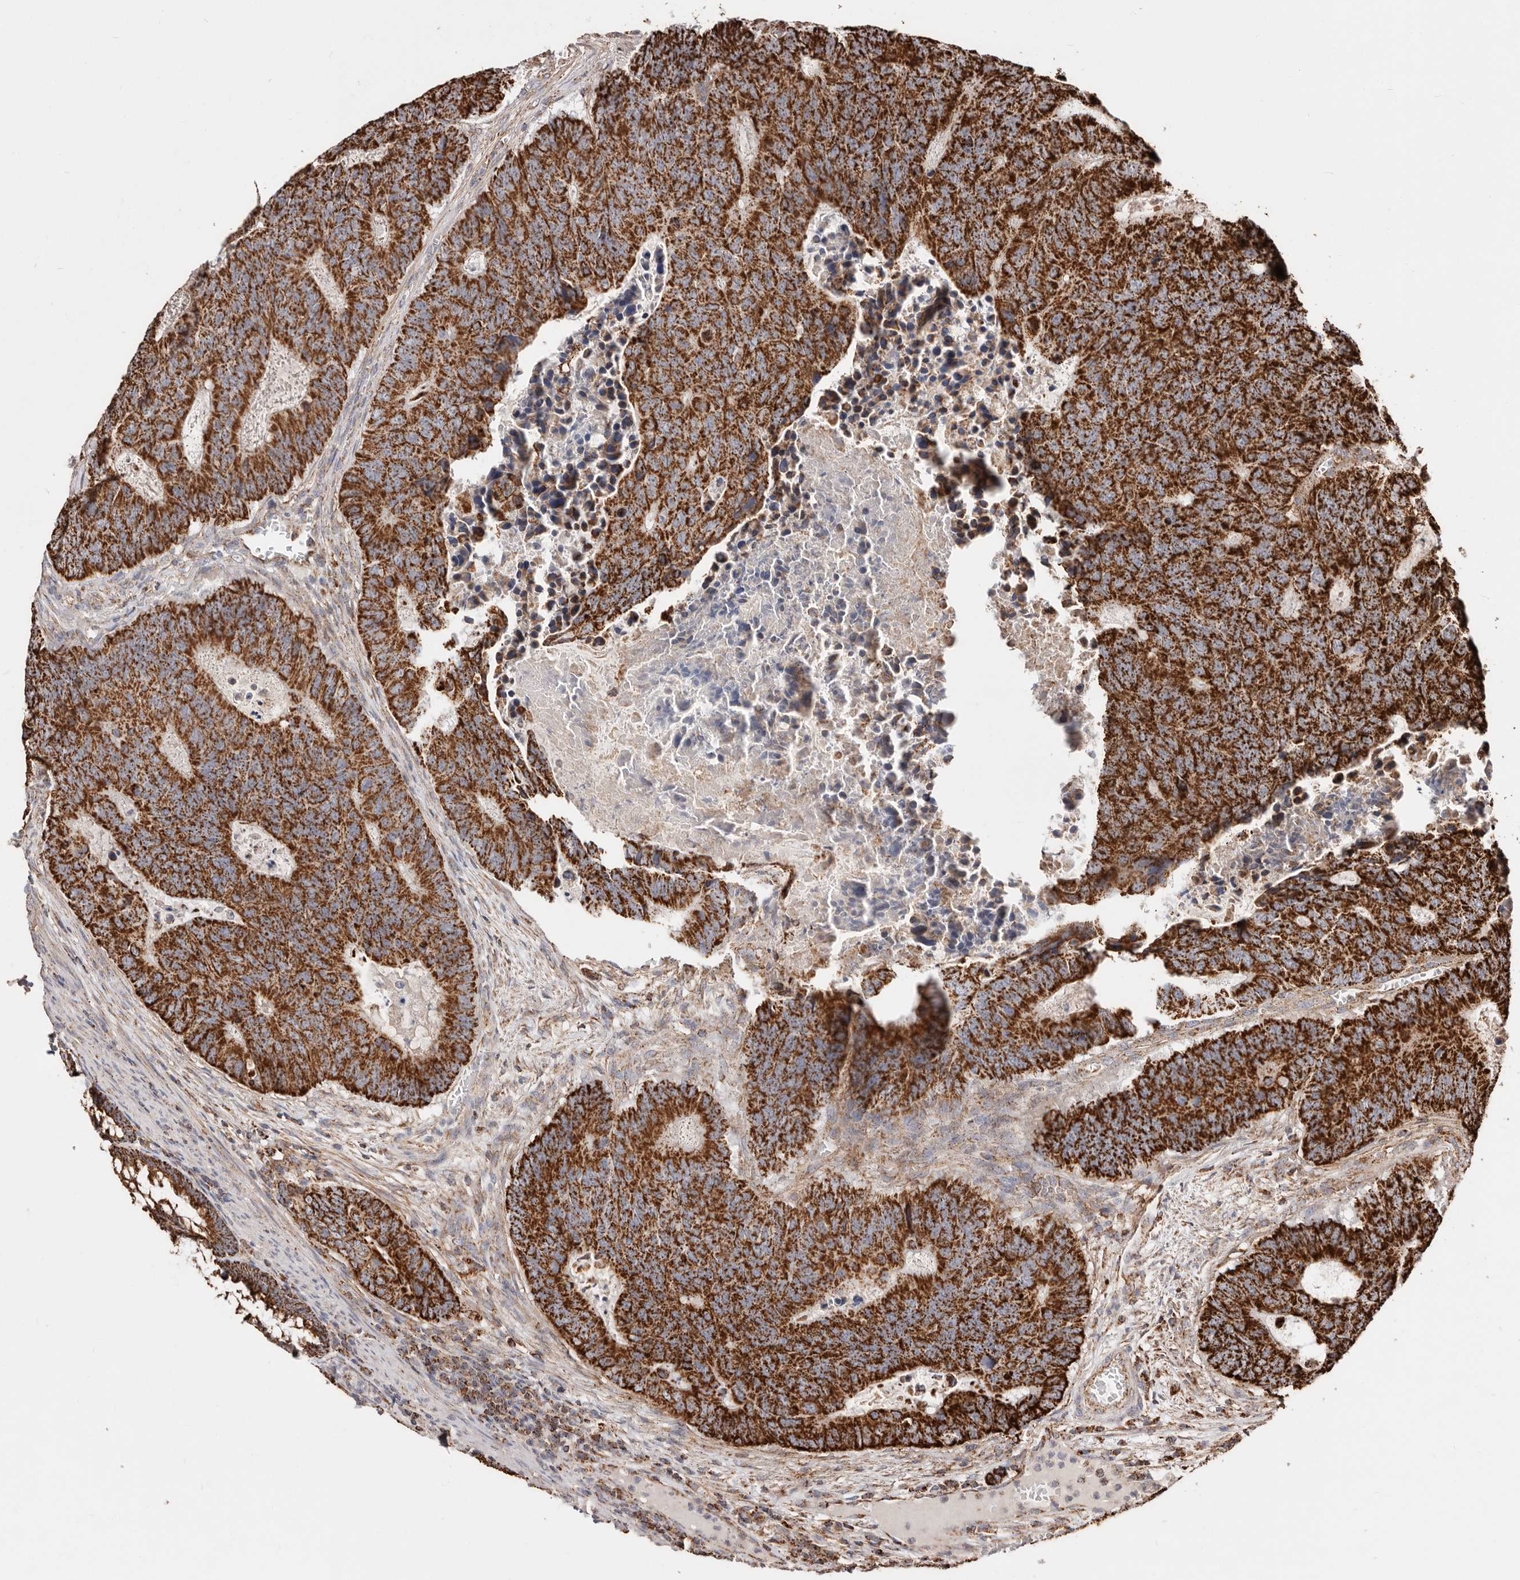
{"staining": {"intensity": "strong", "quantity": ">75%", "location": "cytoplasmic/membranous"}, "tissue": "colorectal cancer", "cell_type": "Tumor cells", "image_type": "cancer", "snomed": [{"axis": "morphology", "description": "Adenocarcinoma, NOS"}, {"axis": "topography", "description": "Colon"}], "caption": "High-power microscopy captured an immunohistochemistry (IHC) photomicrograph of adenocarcinoma (colorectal), revealing strong cytoplasmic/membranous positivity in approximately >75% of tumor cells. The staining was performed using DAB to visualize the protein expression in brown, while the nuclei were stained in blue with hematoxylin (Magnification: 20x).", "gene": "PRKACB", "patient": {"sex": "male", "age": 87}}